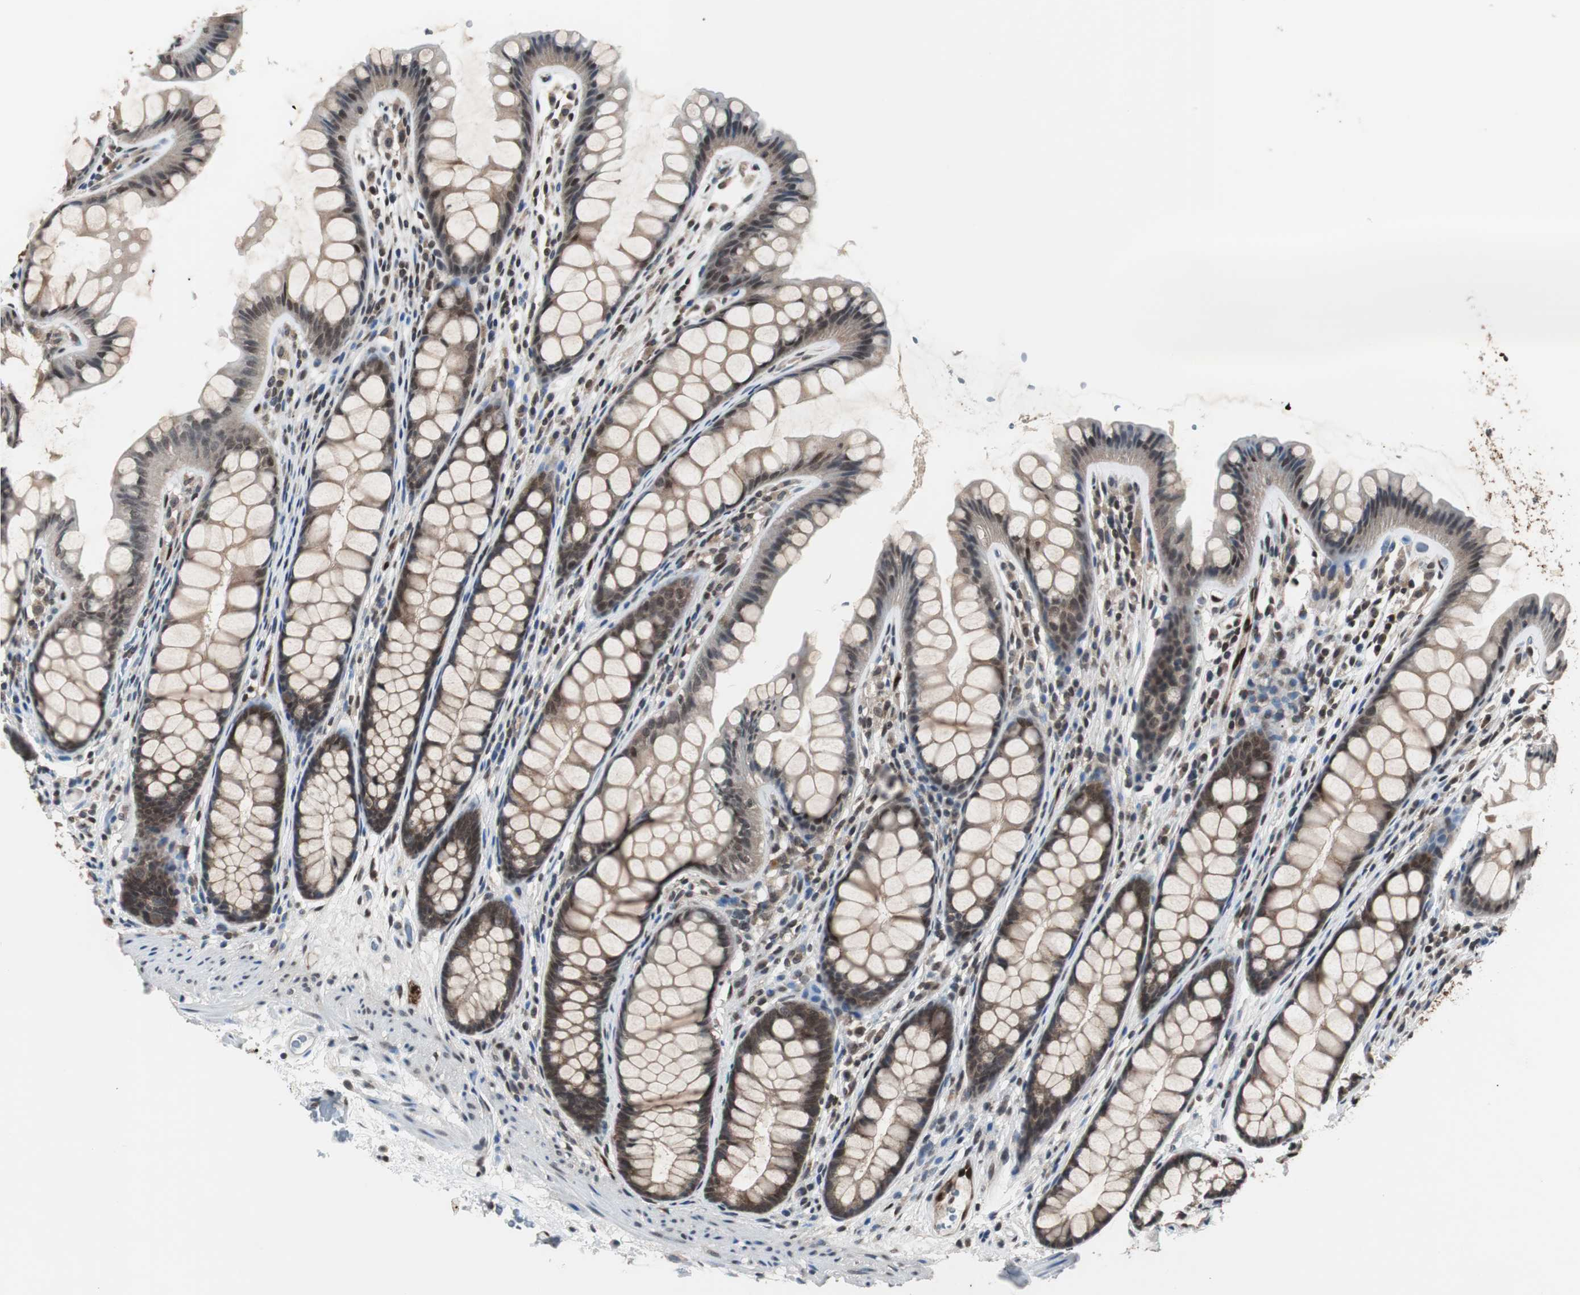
{"staining": {"intensity": "moderate", "quantity": "25%-75%", "location": "cytoplasmic/membranous,nuclear"}, "tissue": "colon", "cell_type": "Endothelial cells", "image_type": "normal", "snomed": [{"axis": "morphology", "description": "Normal tissue, NOS"}, {"axis": "topography", "description": "Colon"}], "caption": "Colon stained with IHC demonstrates moderate cytoplasmic/membranous,nuclear positivity in about 25%-75% of endothelial cells.", "gene": "SMAD1", "patient": {"sex": "female", "age": 55}}